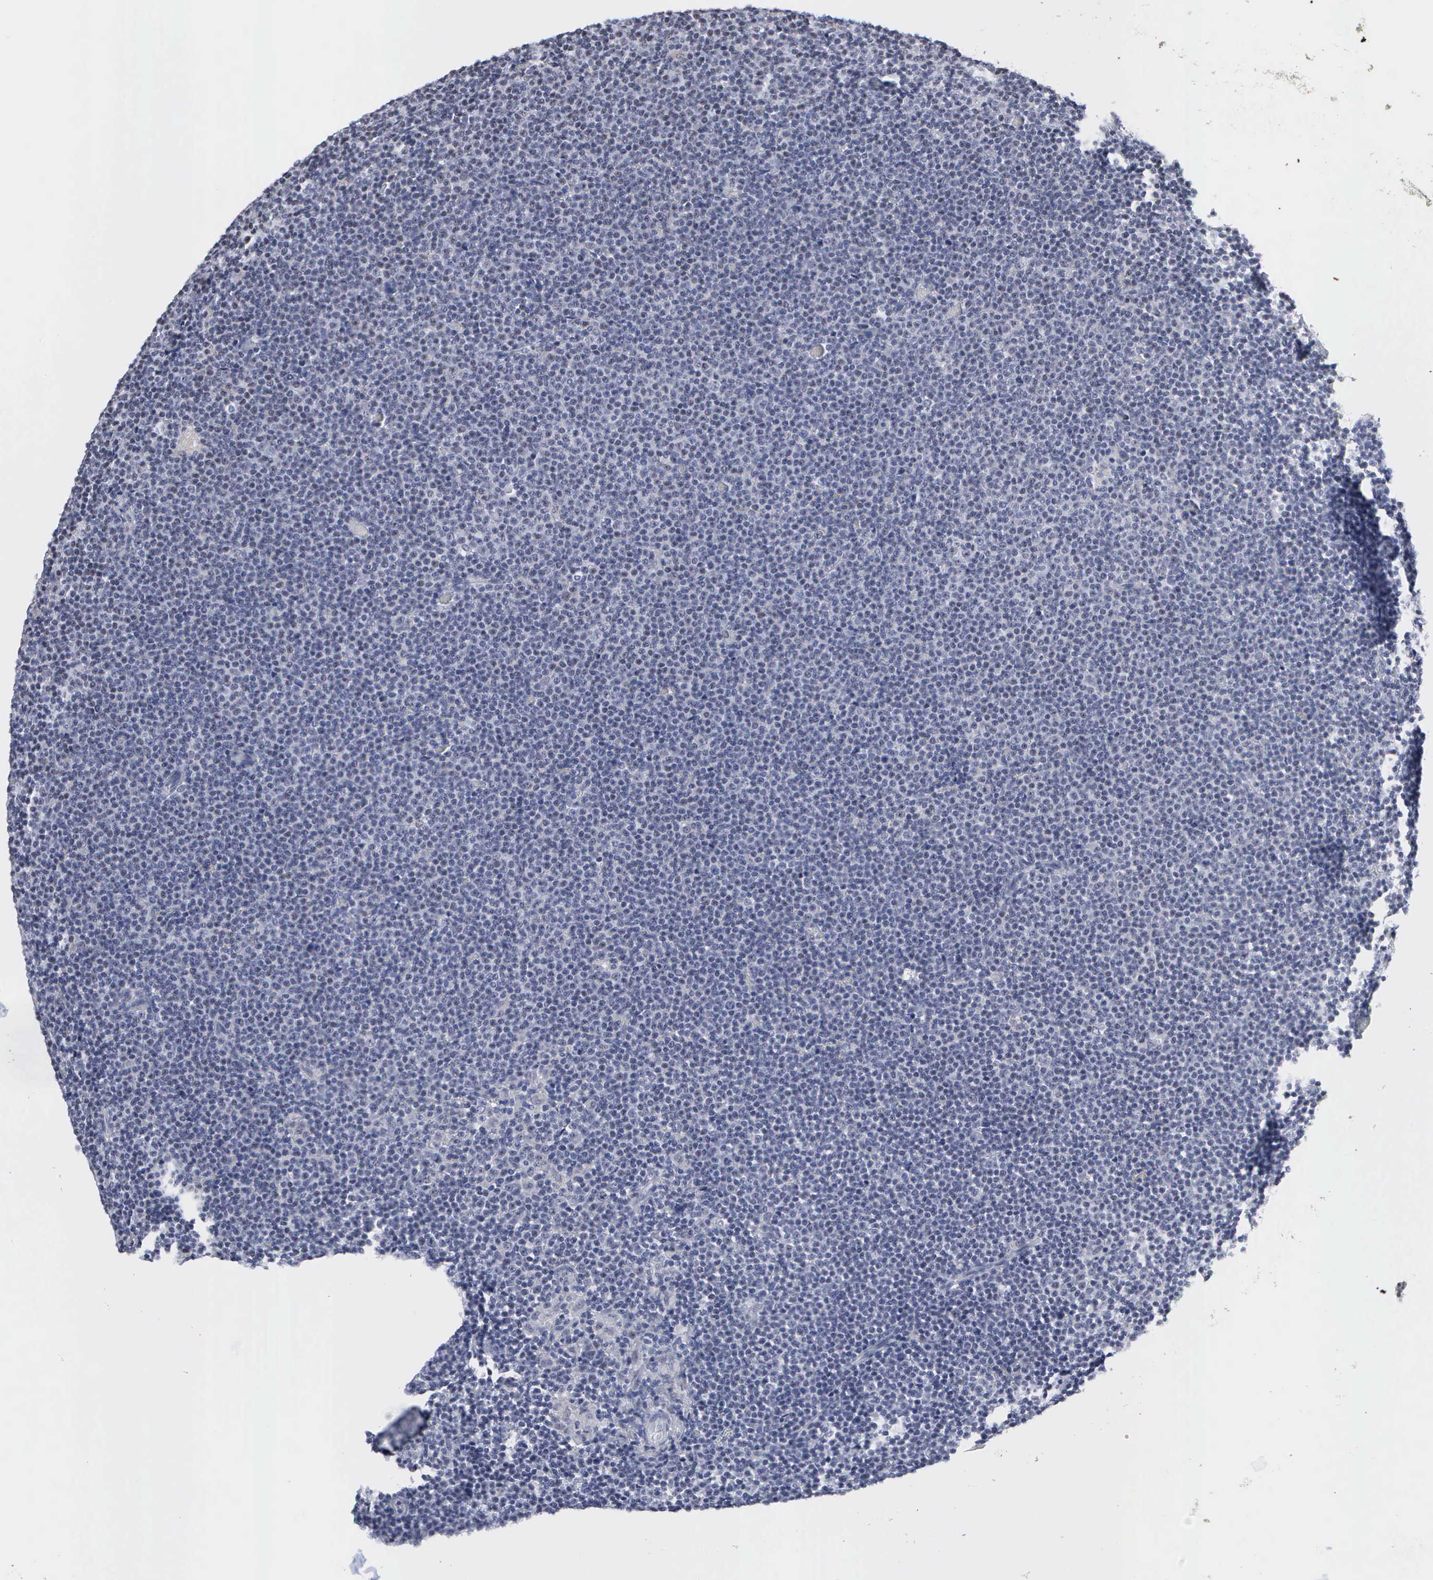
{"staining": {"intensity": "negative", "quantity": "none", "location": "none"}, "tissue": "lymphoma", "cell_type": "Tumor cells", "image_type": "cancer", "snomed": [{"axis": "morphology", "description": "Malignant lymphoma, non-Hodgkin's type, Low grade"}, {"axis": "topography", "description": "Lymph node"}], "caption": "This is an immunohistochemistry (IHC) micrograph of human malignant lymphoma, non-Hodgkin's type (low-grade). There is no staining in tumor cells.", "gene": "SPIN3", "patient": {"sex": "female", "age": 69}}